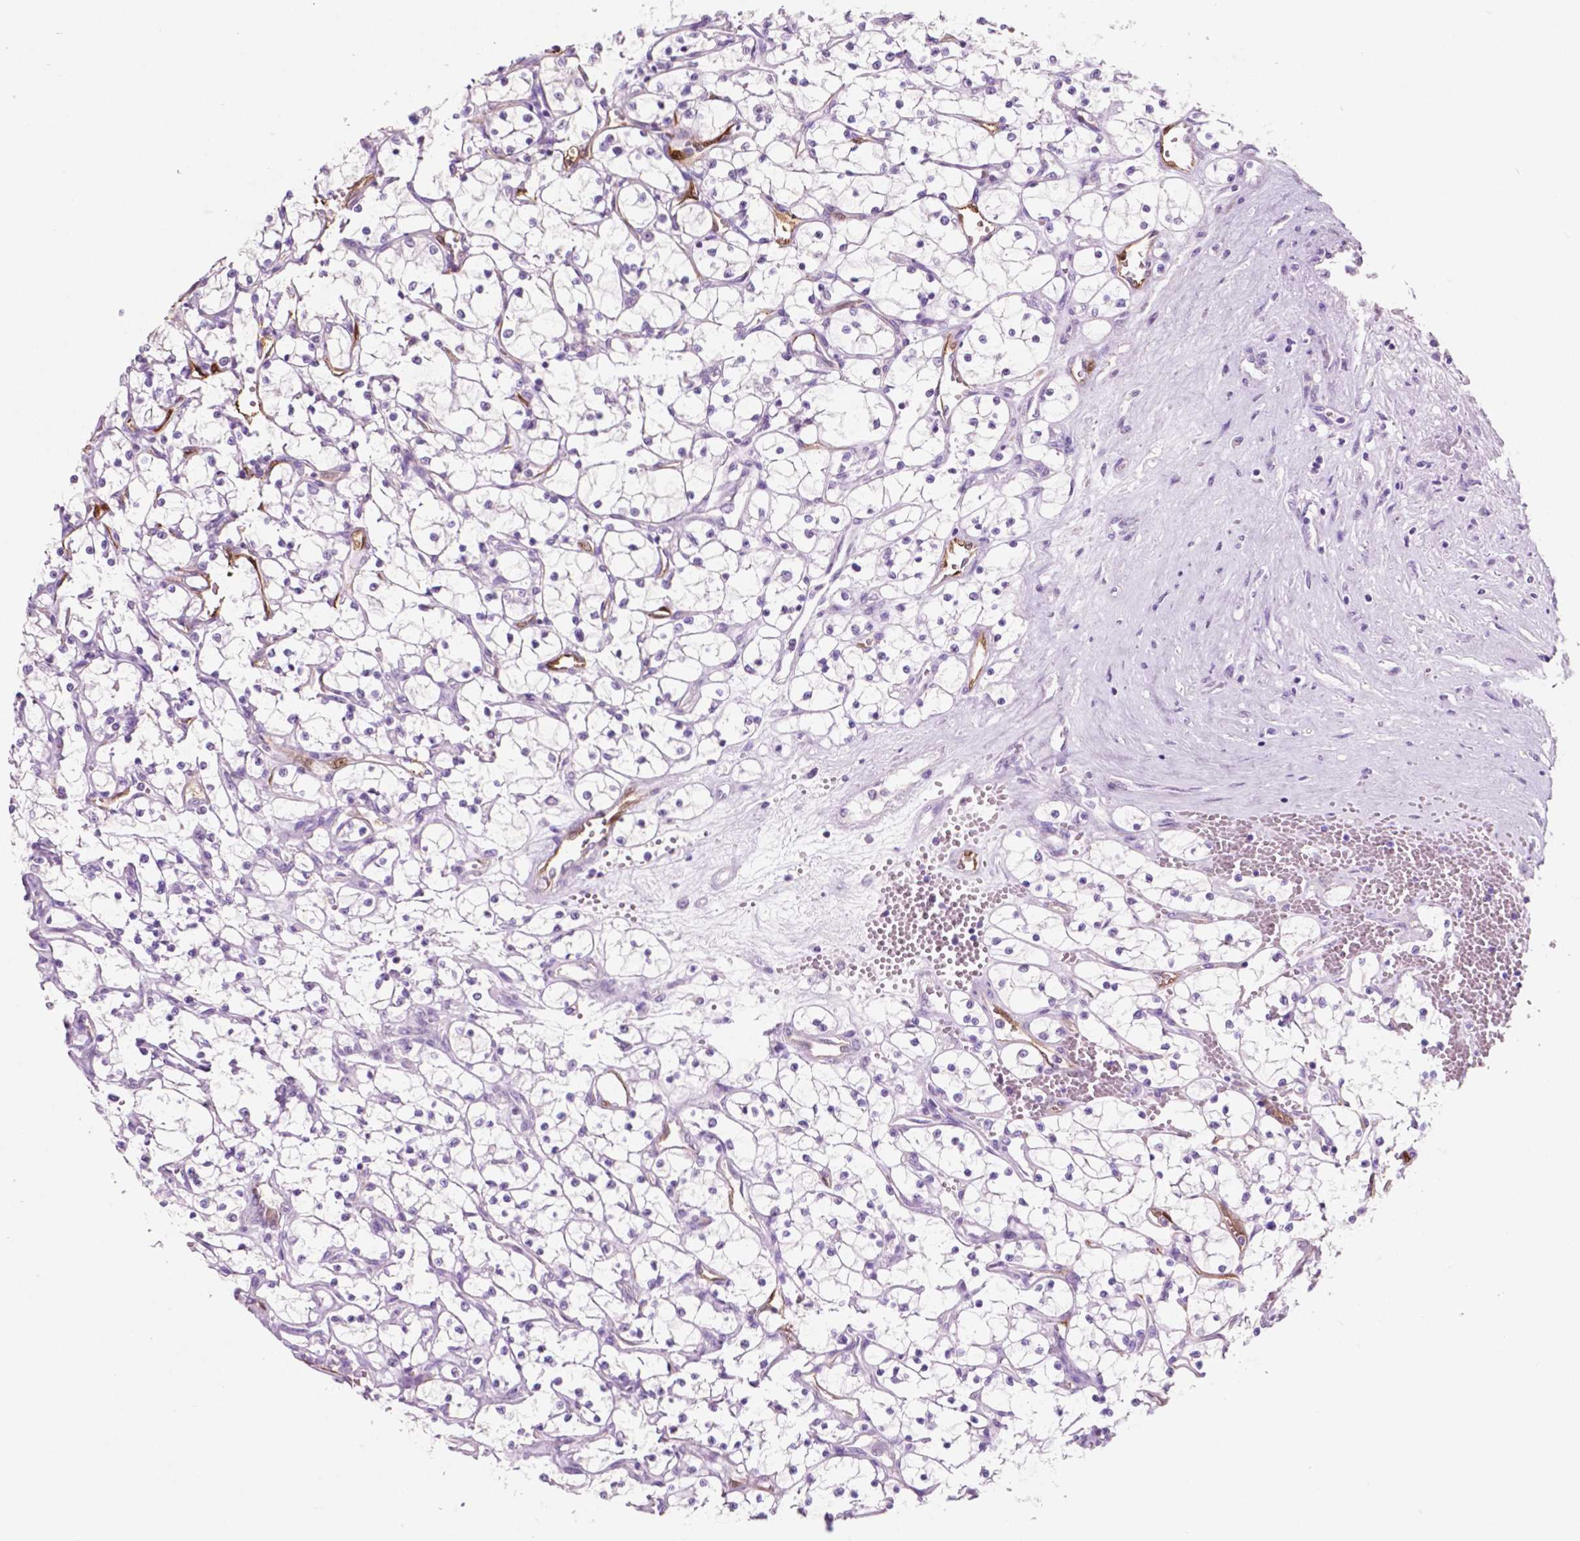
{"staining": {"intensity": "negative", "quantity": "none", "location": "none"}, "tissue": "renal cancer", "cell_type": "Tumor cells", "image_type": "cancer", "snomed": [{"axis": "morphology", "description": "Adenocarcinoma, NOS"}, {"axis": "topography", "description": "Kidney"}], "caption": "The immunohistochemistry (IHC) image has no significant positivity in tumor cells of renal cancer tissue. (IHC, brightfield microscopy, high magnification).", "gene": "IDO1", "patient": {"sex": "female", "age": 69}}